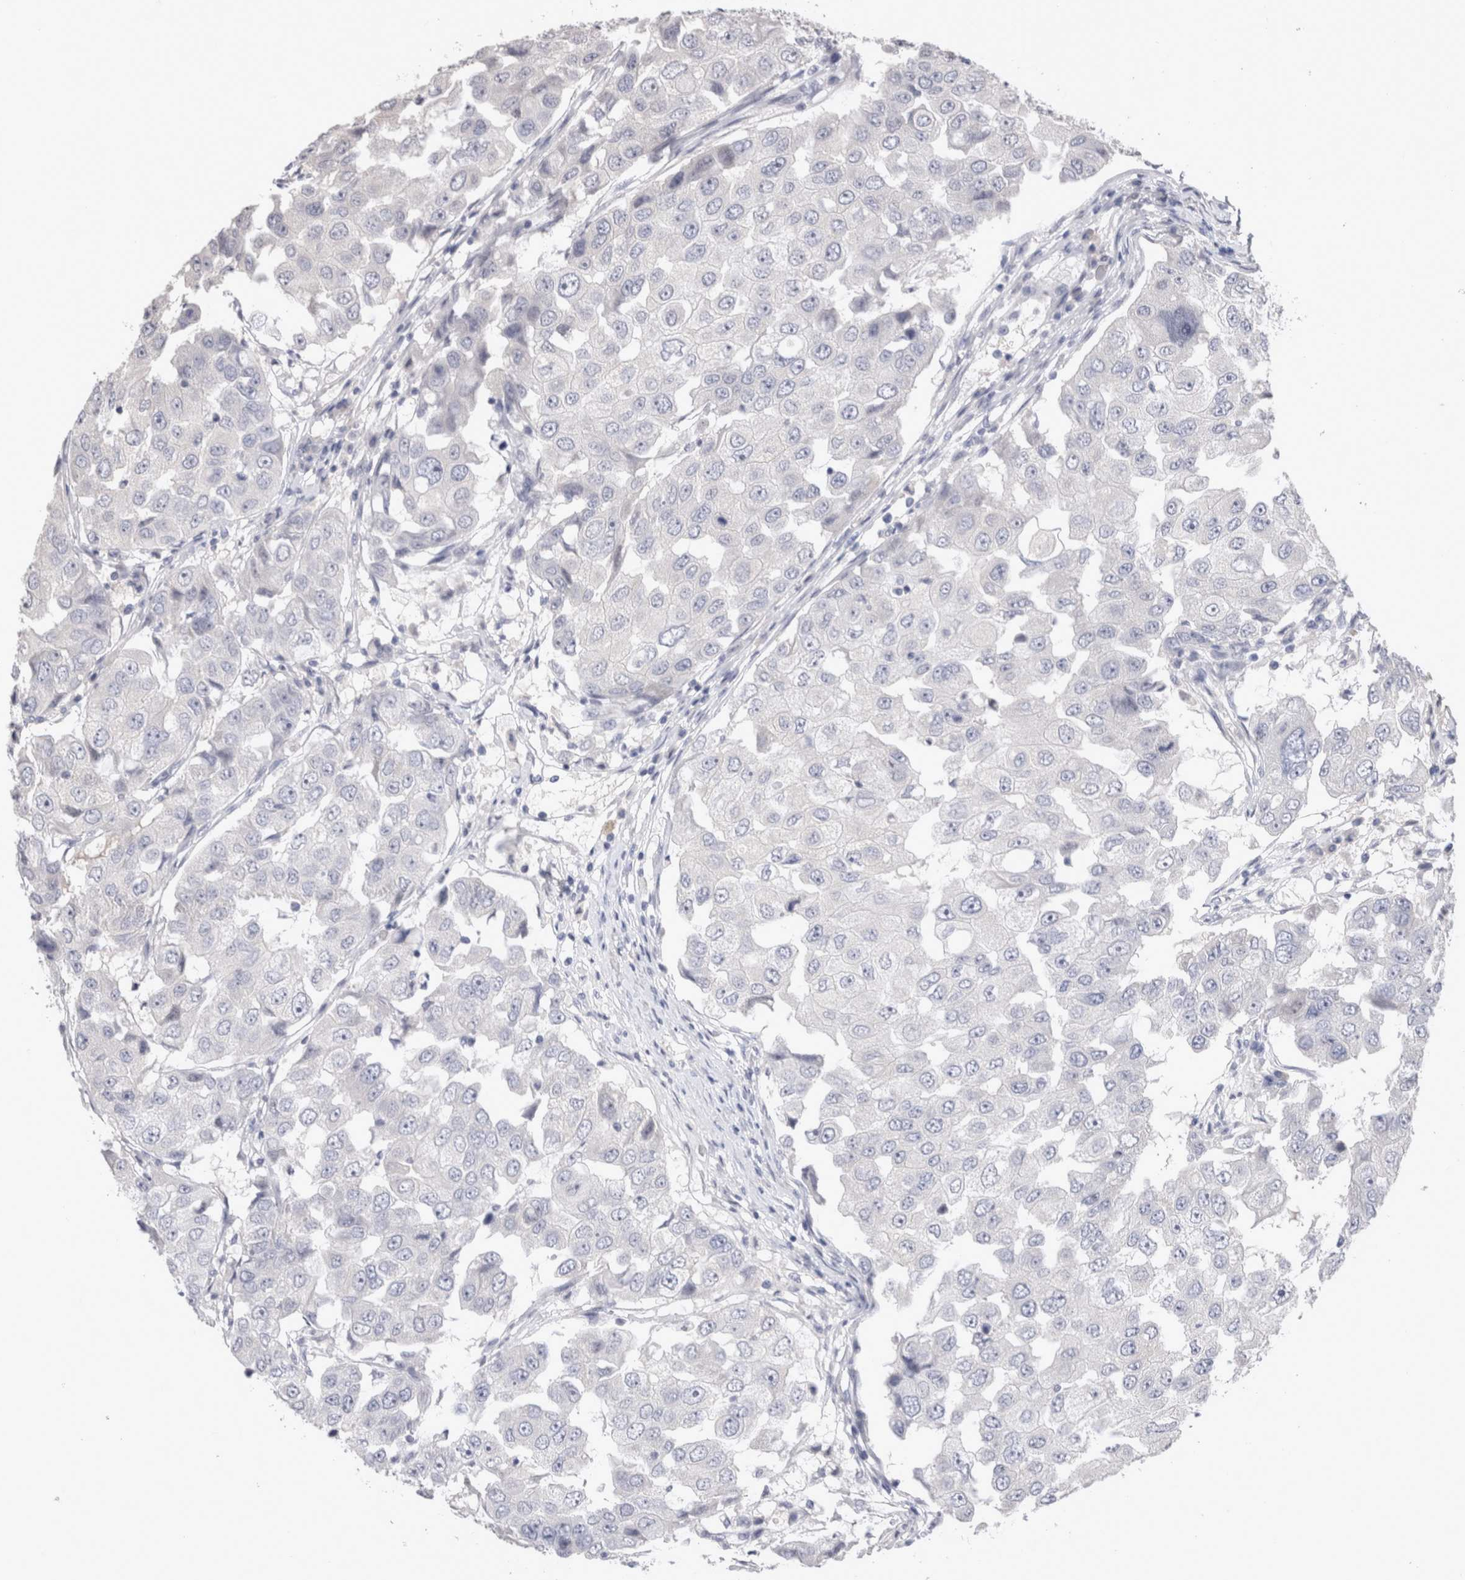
{"staining": {"intensity": "negative", "quantity": "none", "location": "none"}, "tissue": "breast cancer", "cell_type": "Tumor cells", "image_type": "cancer", "snomed": [{"axis": "morphology", "description": "Duct carcinoma"}, {"axis": "topography", "description": "Breast"}], "caption": "Tumor cells are negative for brown protein staining in intraductal carcinoma (breast). Brightfield microscopy of immunohistochemistry stained with DAB (brown) and hematoxylin (blue), captured at high magnification.", "gene": "CRYBG1", "patient": {"sex": "female", "age": 27}}